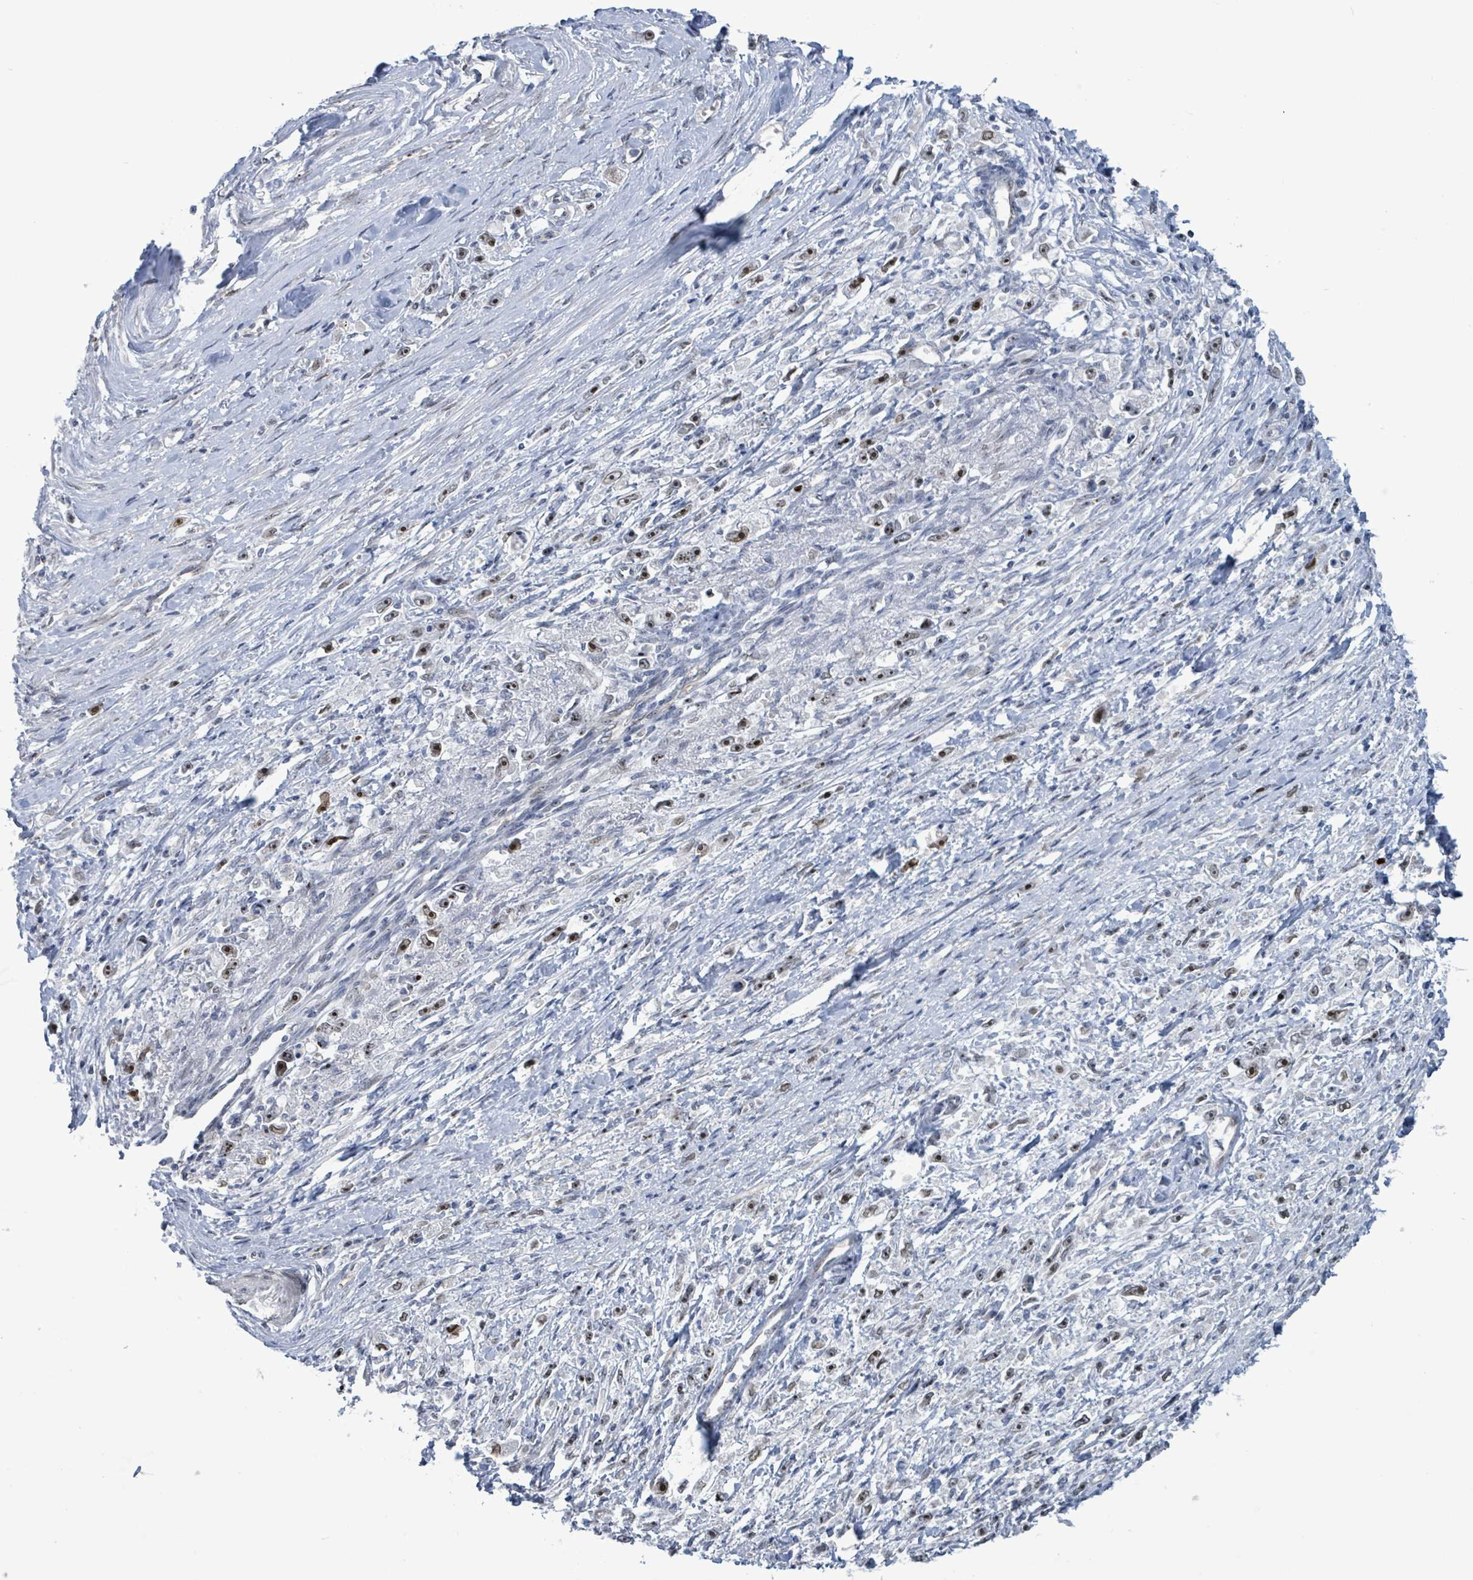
{"staining": {"intensity": "strong", "quantity": ">75%", "location": "nuclear"}, "tissue": "stomach cancer", "cell_type": "Tumor cells", "image_type": "cancer", "snomed": [{"axis": "morphology", "description": "Adenocarcinoma, NOS"}, {"axis": "topography", "description": "Stomach"}], "caption": "There is high levels of strong nuclear expression in tumor cells of stomach cancer (adenocarcinoma), as demonstrated by immunohistochemical staining (brown color).", "gene": "RRN3", "patient": {"sex": "female", "age": 59}}